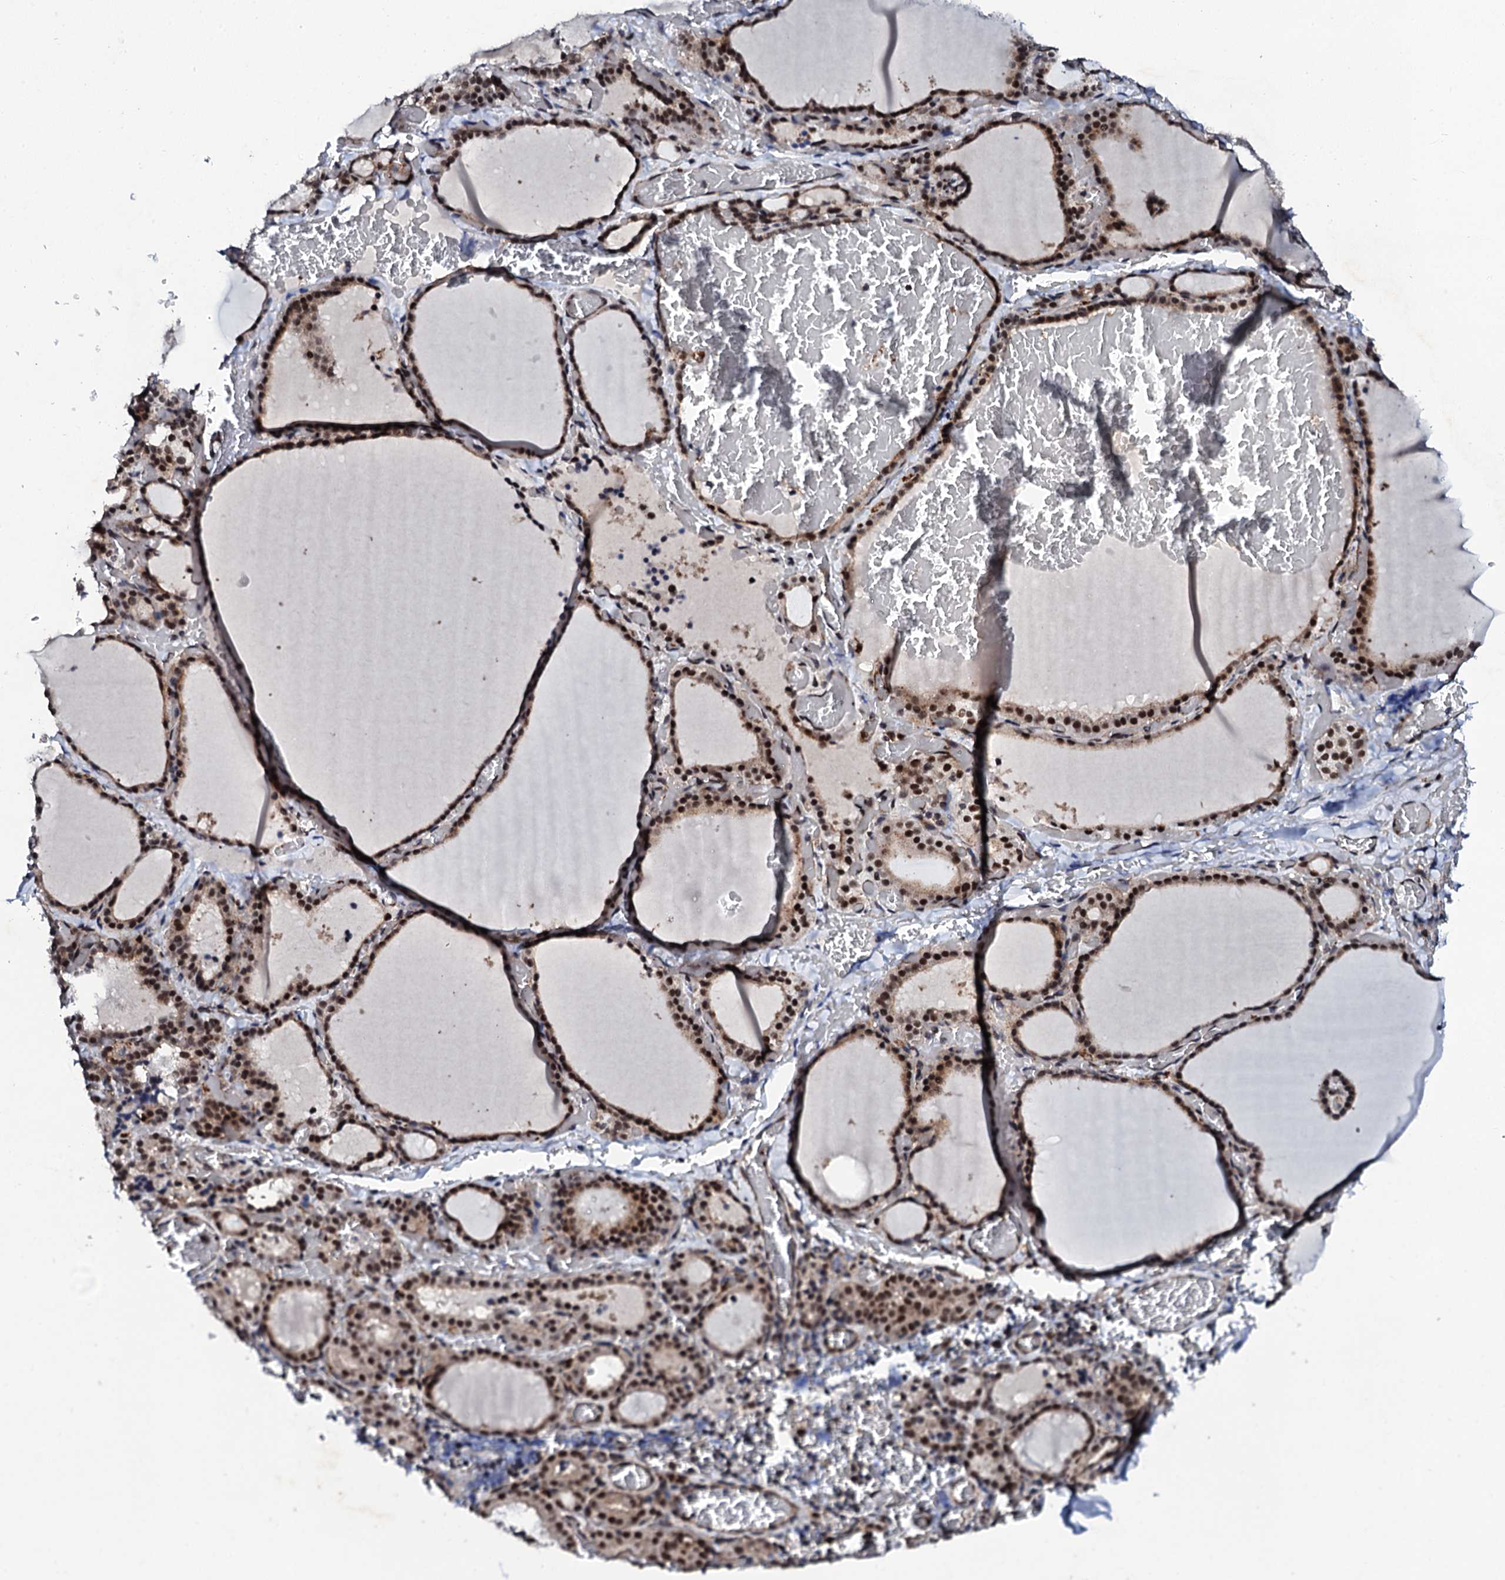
{"staining": {"intensity": "strong", "quantity": ">75%", "location": "nuclear"}, "tissue": "thyroid gland", "cell_type": "Glandular cells", "image_type": "normal", "snomed": [{"axis": "morphology", "description": "Normal tissue, NOS"}, {"axis": "topography", "description": "Thyroid gland"}], "caption": "Protein expression analysis of normal human thyroid gland reveals strong nuclear staining in about >75% of glandular cells. Using DAB (brown) and hematoxylin (blue) stains, captured at high magnification using brightfield microscopy.", "gene": "CSTF3", "patient": {"sex": "female", "age": 39}}